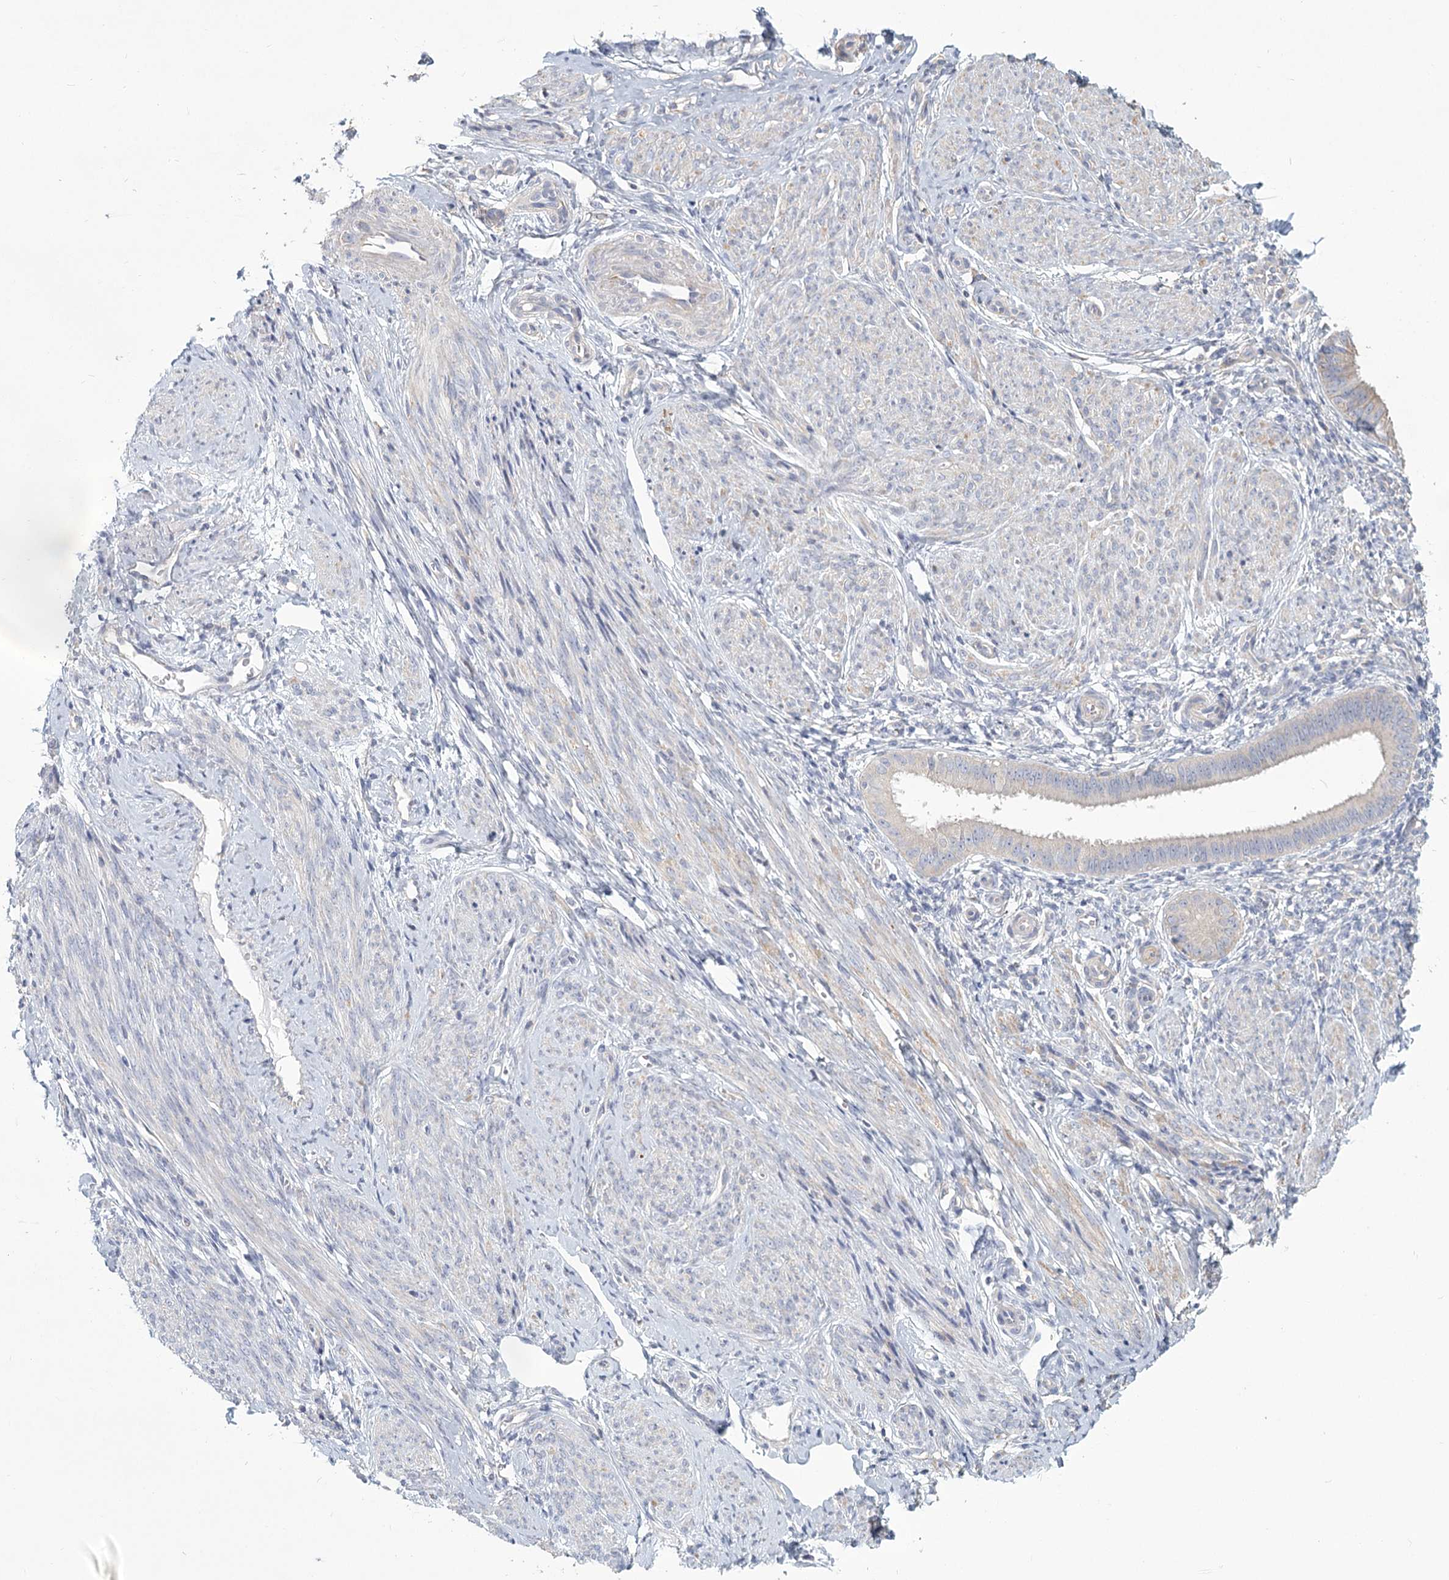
{"staining": {"intensity": "negative", "quantity": "none", "location": "none"}, "tissue": "endometrium", "cell_type": "Cells in endometrial stroma", "image_type": "normal", "snomed": [{"axis": "morphology", "description": "Normal tissue, NOS"}, {"axis": "topography", "description": "Uterus"}, {"axis": "topography", "description": "Endometrium"}], "caption": "Immunohistochemical staining of unremarkable human endometrium demonstrates no significant expression in cells in endometrial stroma.", "gene": "CNTLN", "patient": {"sex": "female", "age": 48}}